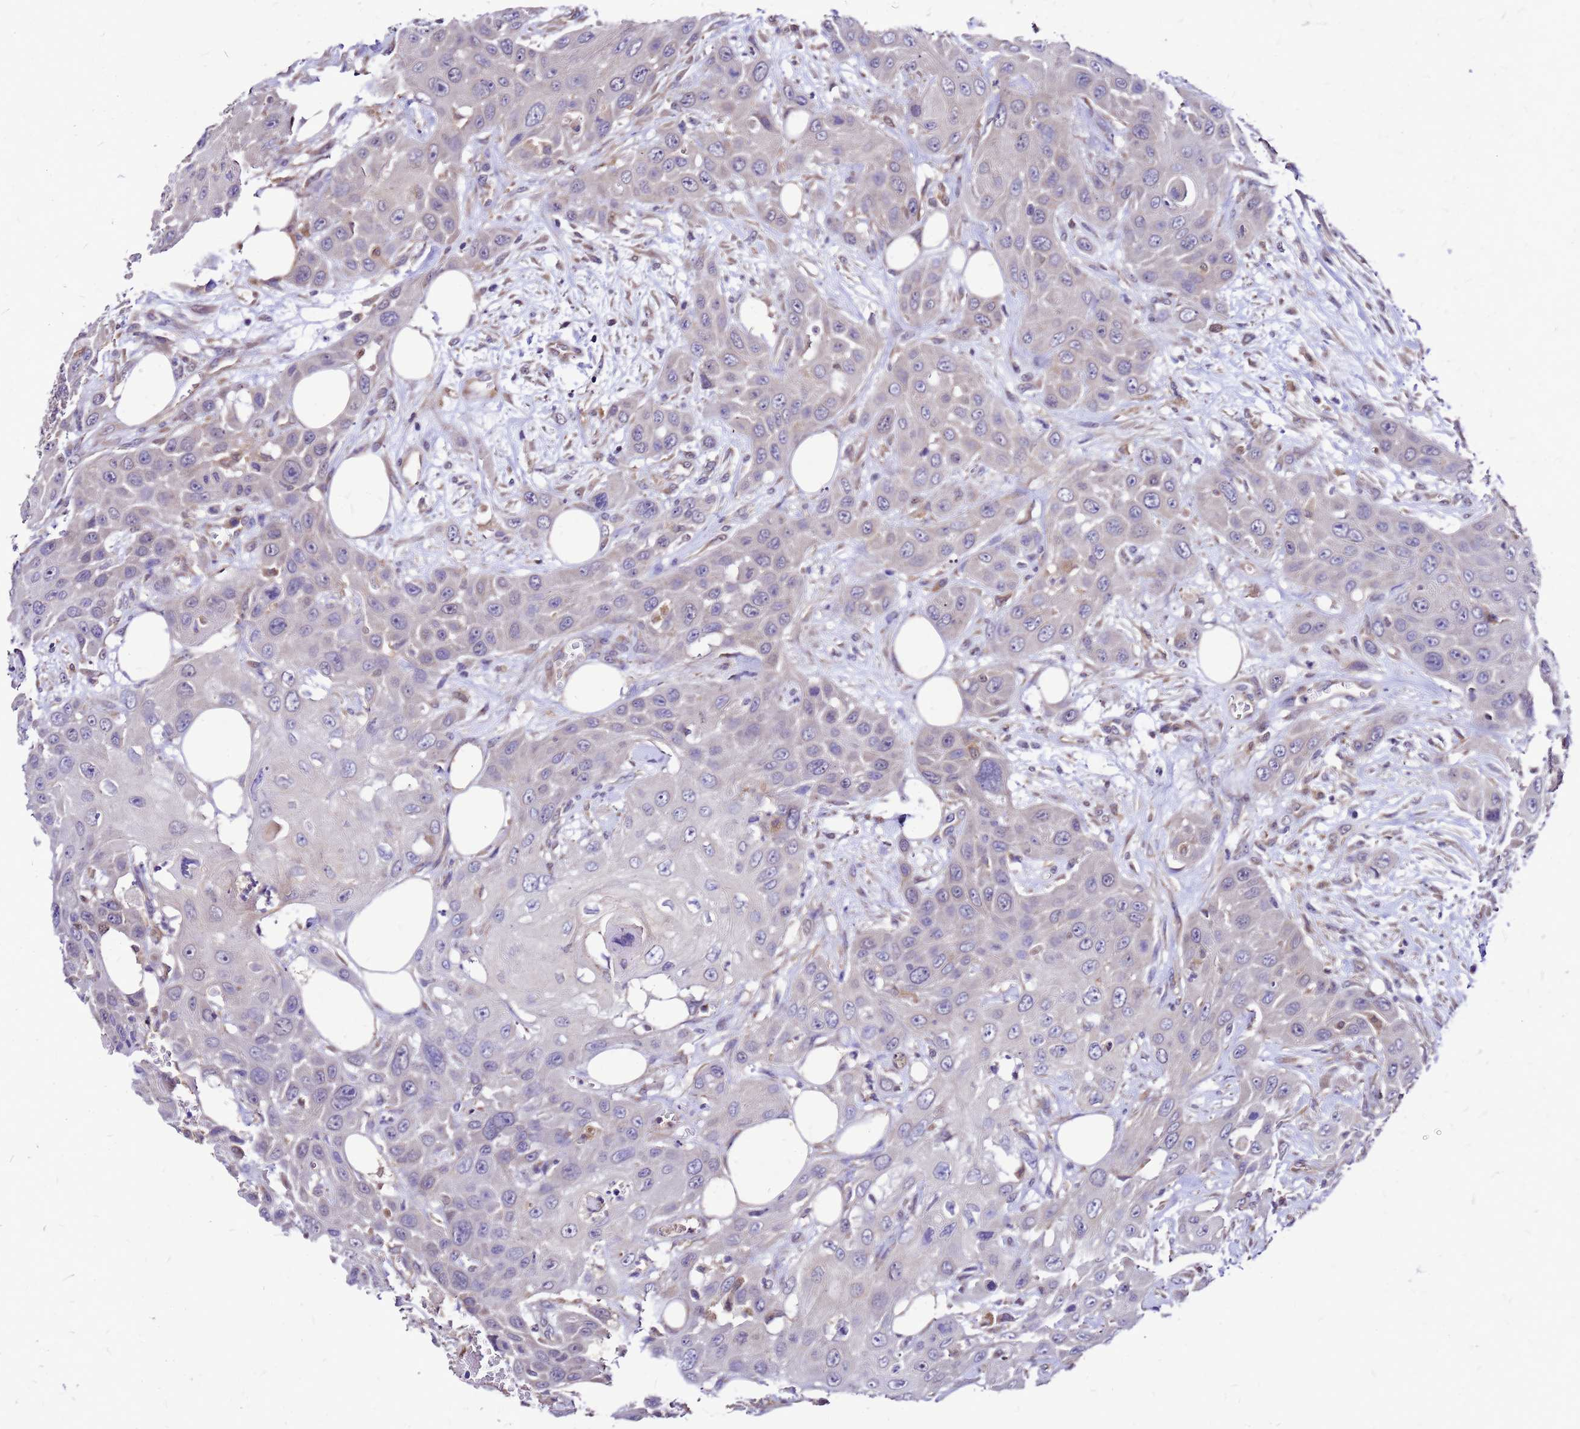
{"staining": {"intensity": "negative", "quantity": "none", "location": "none"}, "tissue": "head and neck cancer", "cell_type": "Tumor cells", "image_type": "cancer", "snomed": [{"axis": "morphology", "description": "Squamous cell carcinoma, NOS"}, {"axis": "topography", "description": "Head-Neck"}], "caption": "Immunohistochemistry histopathology image of human head and neck cancer stained for a protein (brown), which exhibits no expression in tumor cells.", "gene": "DUSP23", "patient": {"sex": "male", "age": 81}}